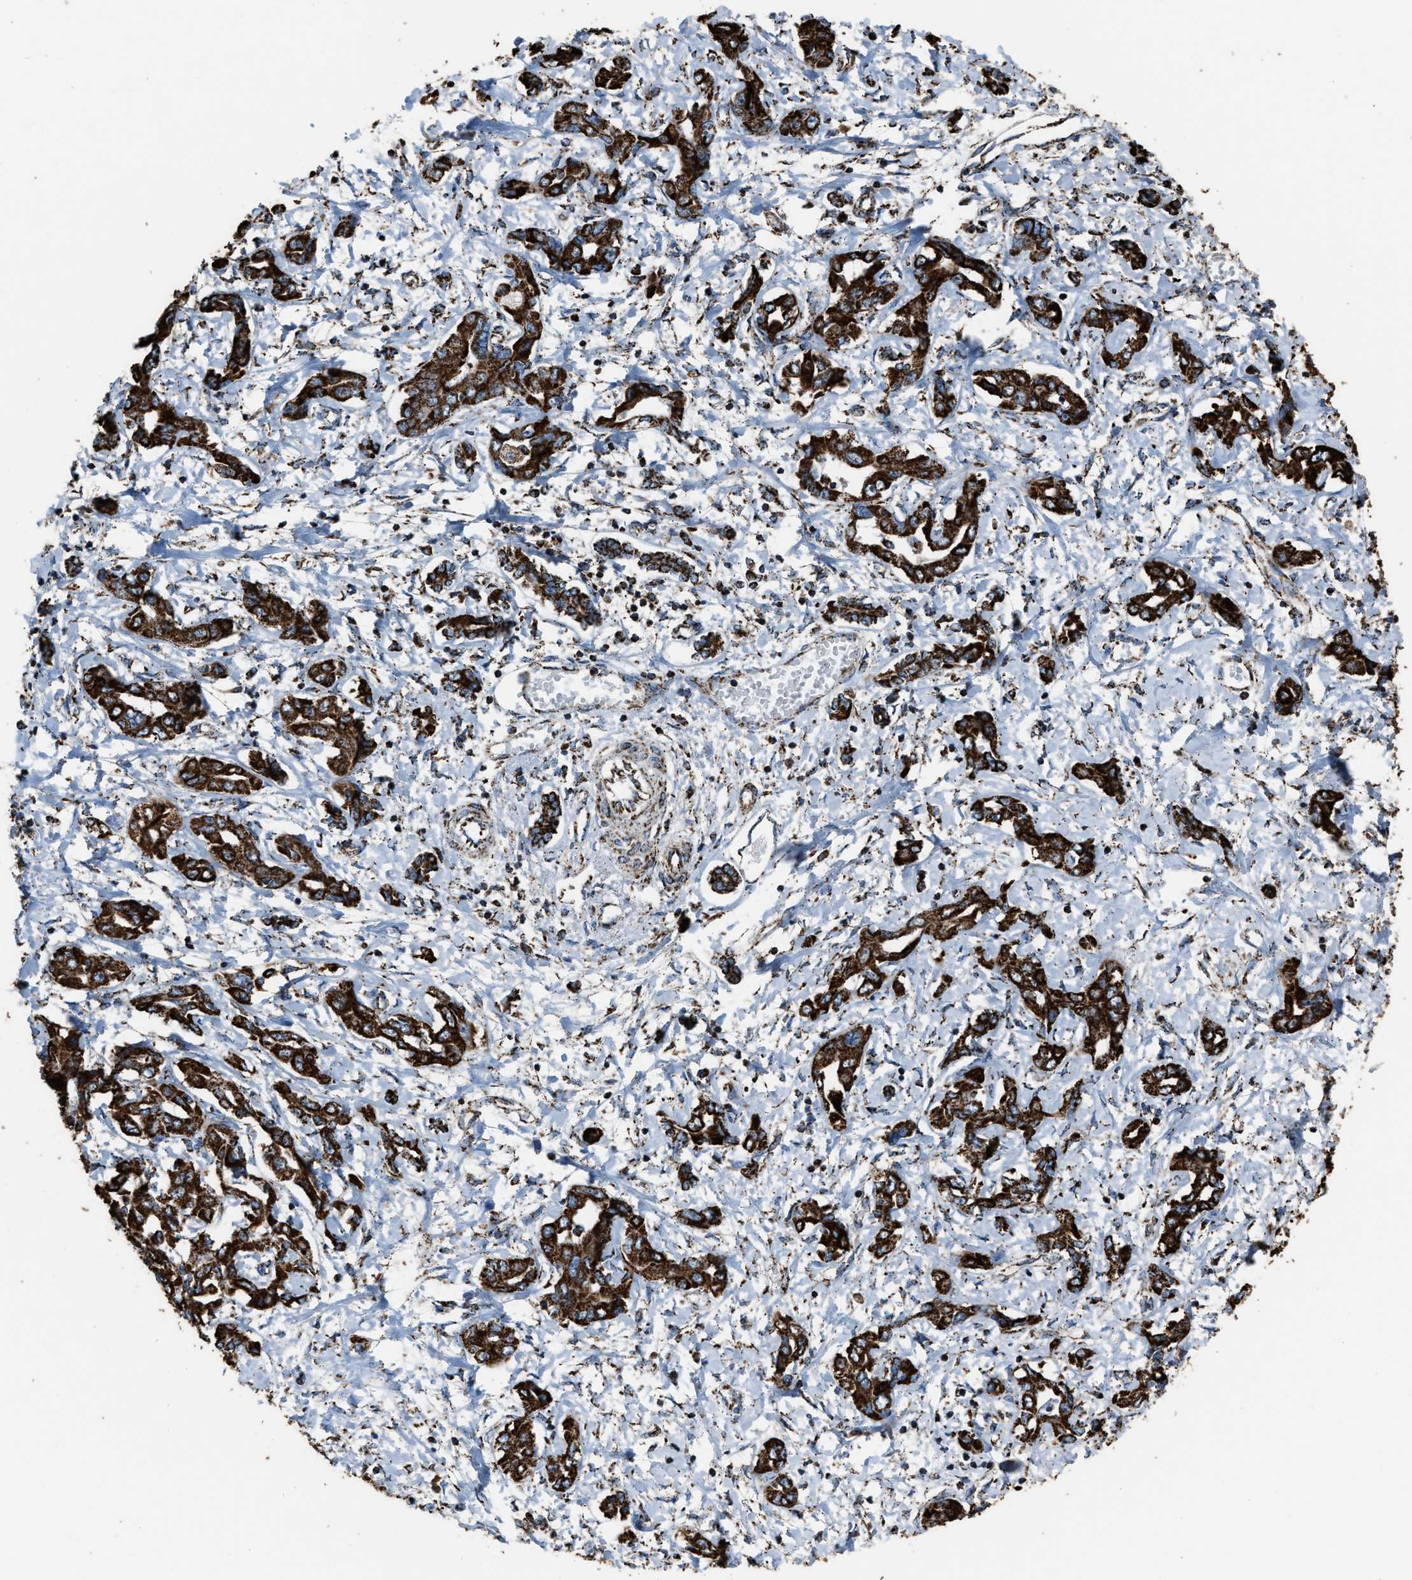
{"staining": {"intensity": "strong", "quantity": ">75%", "location": "cytoplasmic/membranous"}, "tissue": "liver cancer", "cell_type": "Tumor cells", "image_type": "cancer", "snomed": [{"axis": "morphology", "description": "Cholangiocarcinoma"}, {"axis": "topography", "description": "Liver"}], "caption": "Immunohistochemistry micrograph of liver cancer (cholangiocarcinoma) stained for a protein (brown), which reveals high levels of strong cytoplasmic/membranous expression in about >75% of tumor cells.", "gene": "MDH2", "patient": {"sex": "male", "age": 59}}